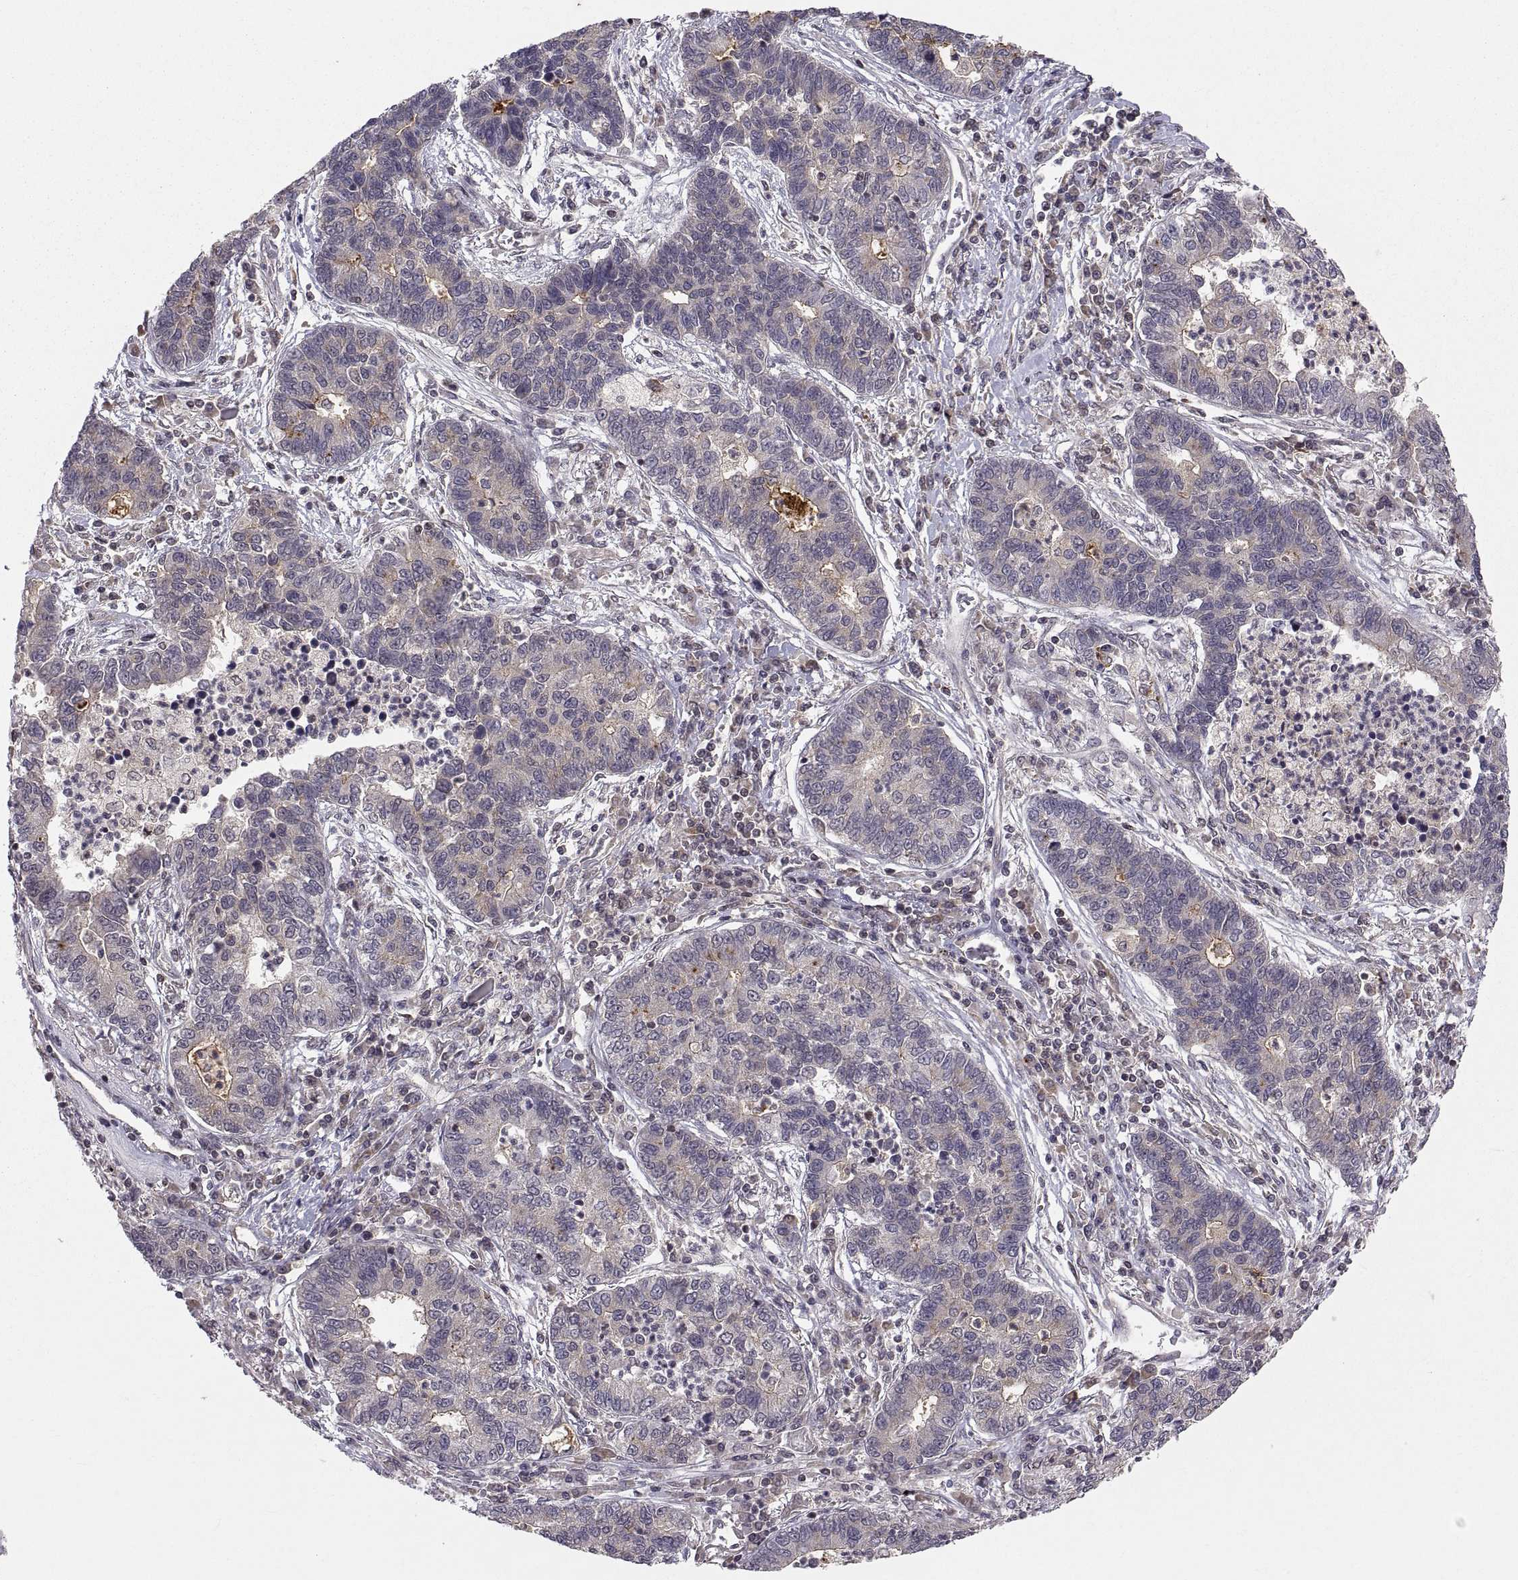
{"staining": {"intensity": "negative", "quantity": "none", "location": "none"}, "tissue": "lung cancer", "cell_type": "Tumor cells", "image_type": "cancer", "snomed": [{"axis": "morphology", "description": "Adenocarcinoma, NOS"}, {"axis": "topography", "description": "Lung"}], "caption": "This image is of lung adenocarcinoma stained with IHC to label a protein in brown with the nuclei are counter-stained blue. There is no expression in tumor cells.", "gene": "ABL2", "patient": {"sex": "female", "age": 57}}